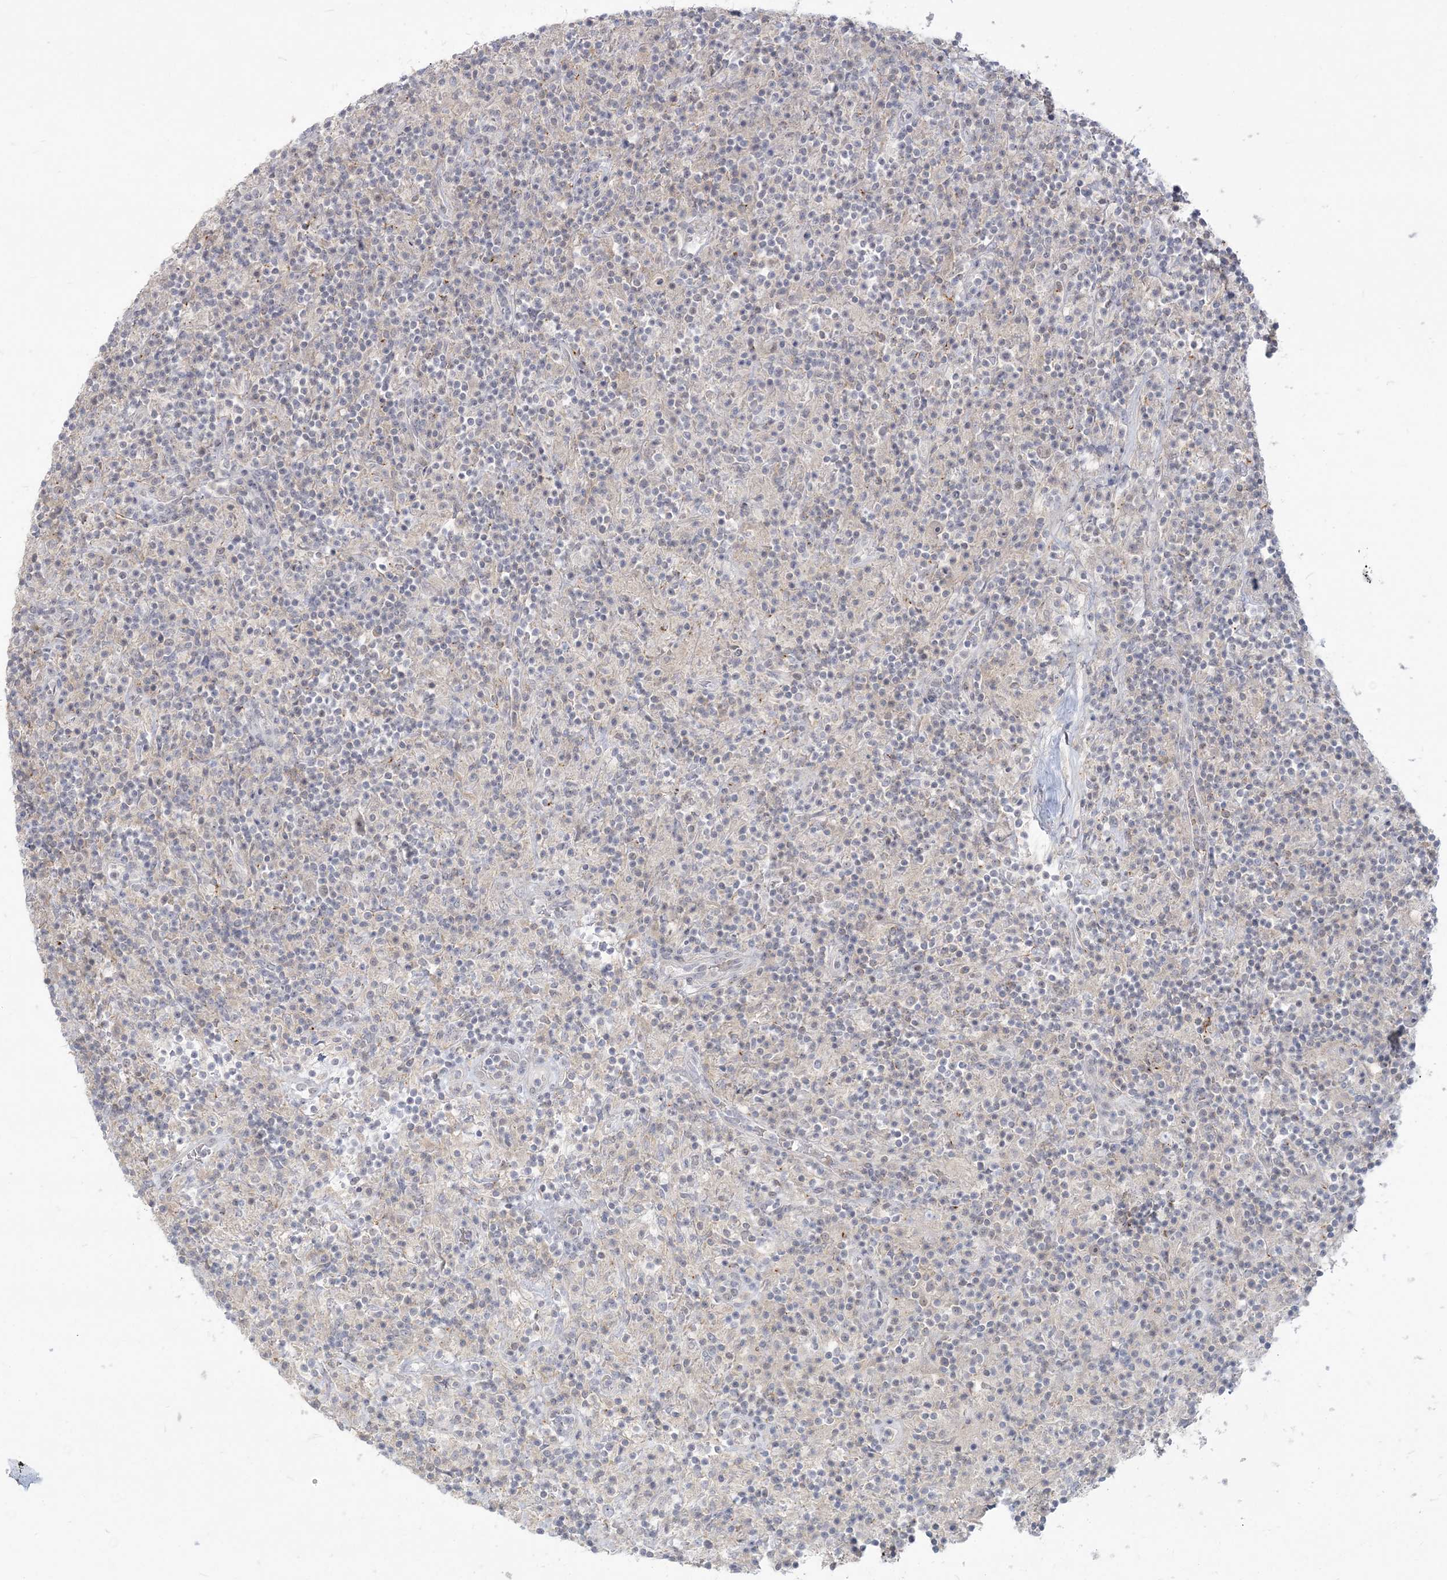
{"staining": {"intensity": "negative", "quantity": "none", "location": "none"}, "tissue": "lymphoma", "cell_type": "Tumor cells", "image_type": "cancer", "snomed": [{"axis": "morphology", "description": "Hodgkin's disease, NOS"}, {"axis": "topography", "description": "Lymph node"}], "caption": "Immunohistochemistry photomicrograph of neoplastic tissue: human lymphoma stained with DAB (3,3'-diaminobenzidine) exhibits no significant protein expression in tumor cells.", "gene": "ANKS1A", "patient": {"sex": "male", "age": 70}}